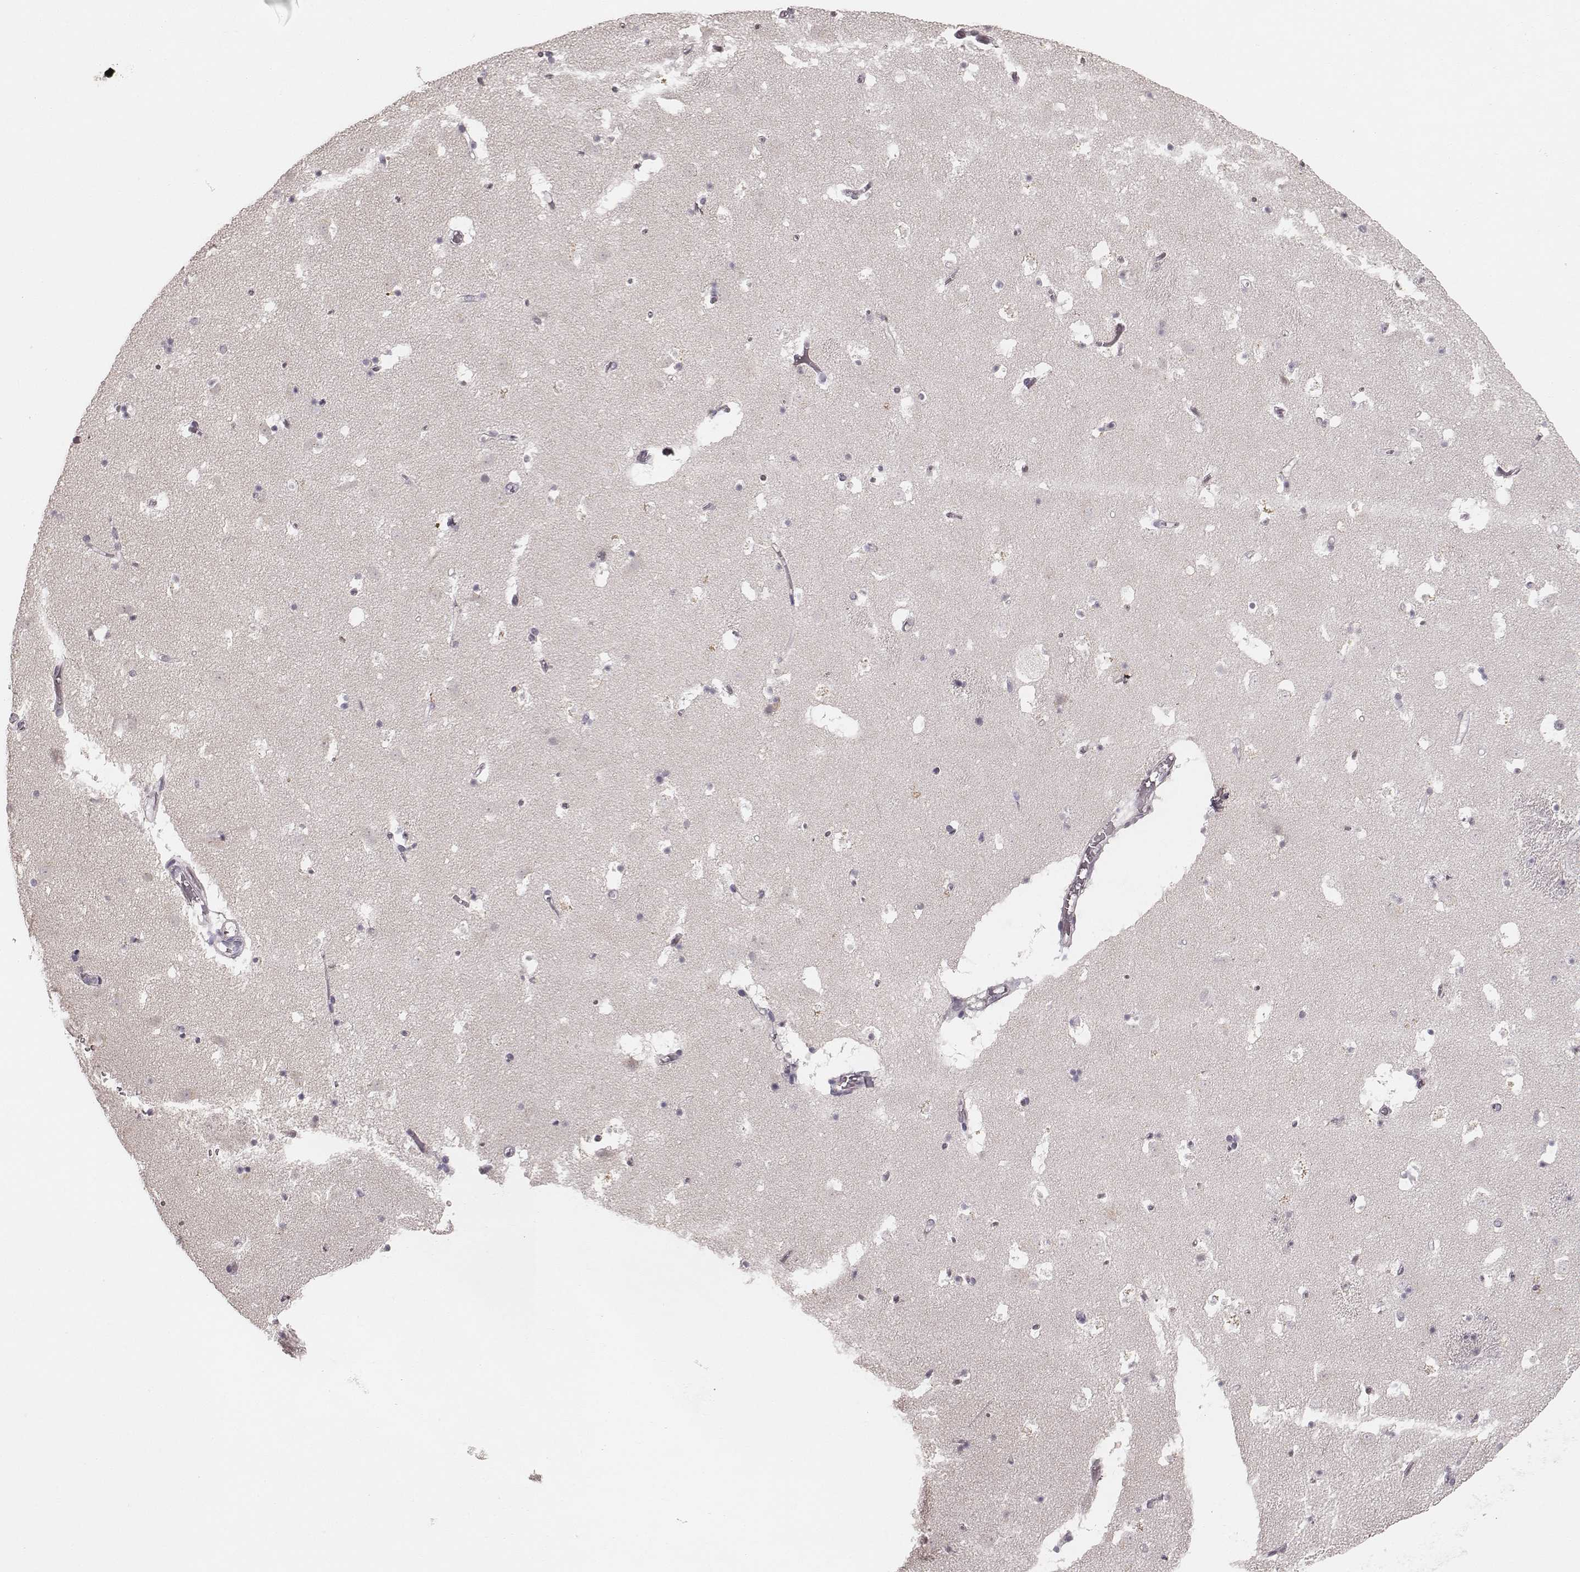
{"staining": {"intensity": "negative", "quantity": "none", "location": "none"}, "tissue": "caudate", "cell_type": "Glial cells", "image_type": "normal", "snomed": [{"axis": "morphology", "description": "Normal tissue, NOS"}, {"axis": "topography", "description": "Lateral ventricle wall"}], "caption": "There is no significant positivity in glial cells of caudate. (Stains: DAB immunohistochemistry (IHC) with hematoxylin counter stain, Microscopy: brightfield microscopy at high magnification).", "gene": "LY6K", "patient": {"sex": "female", "age": 42}}